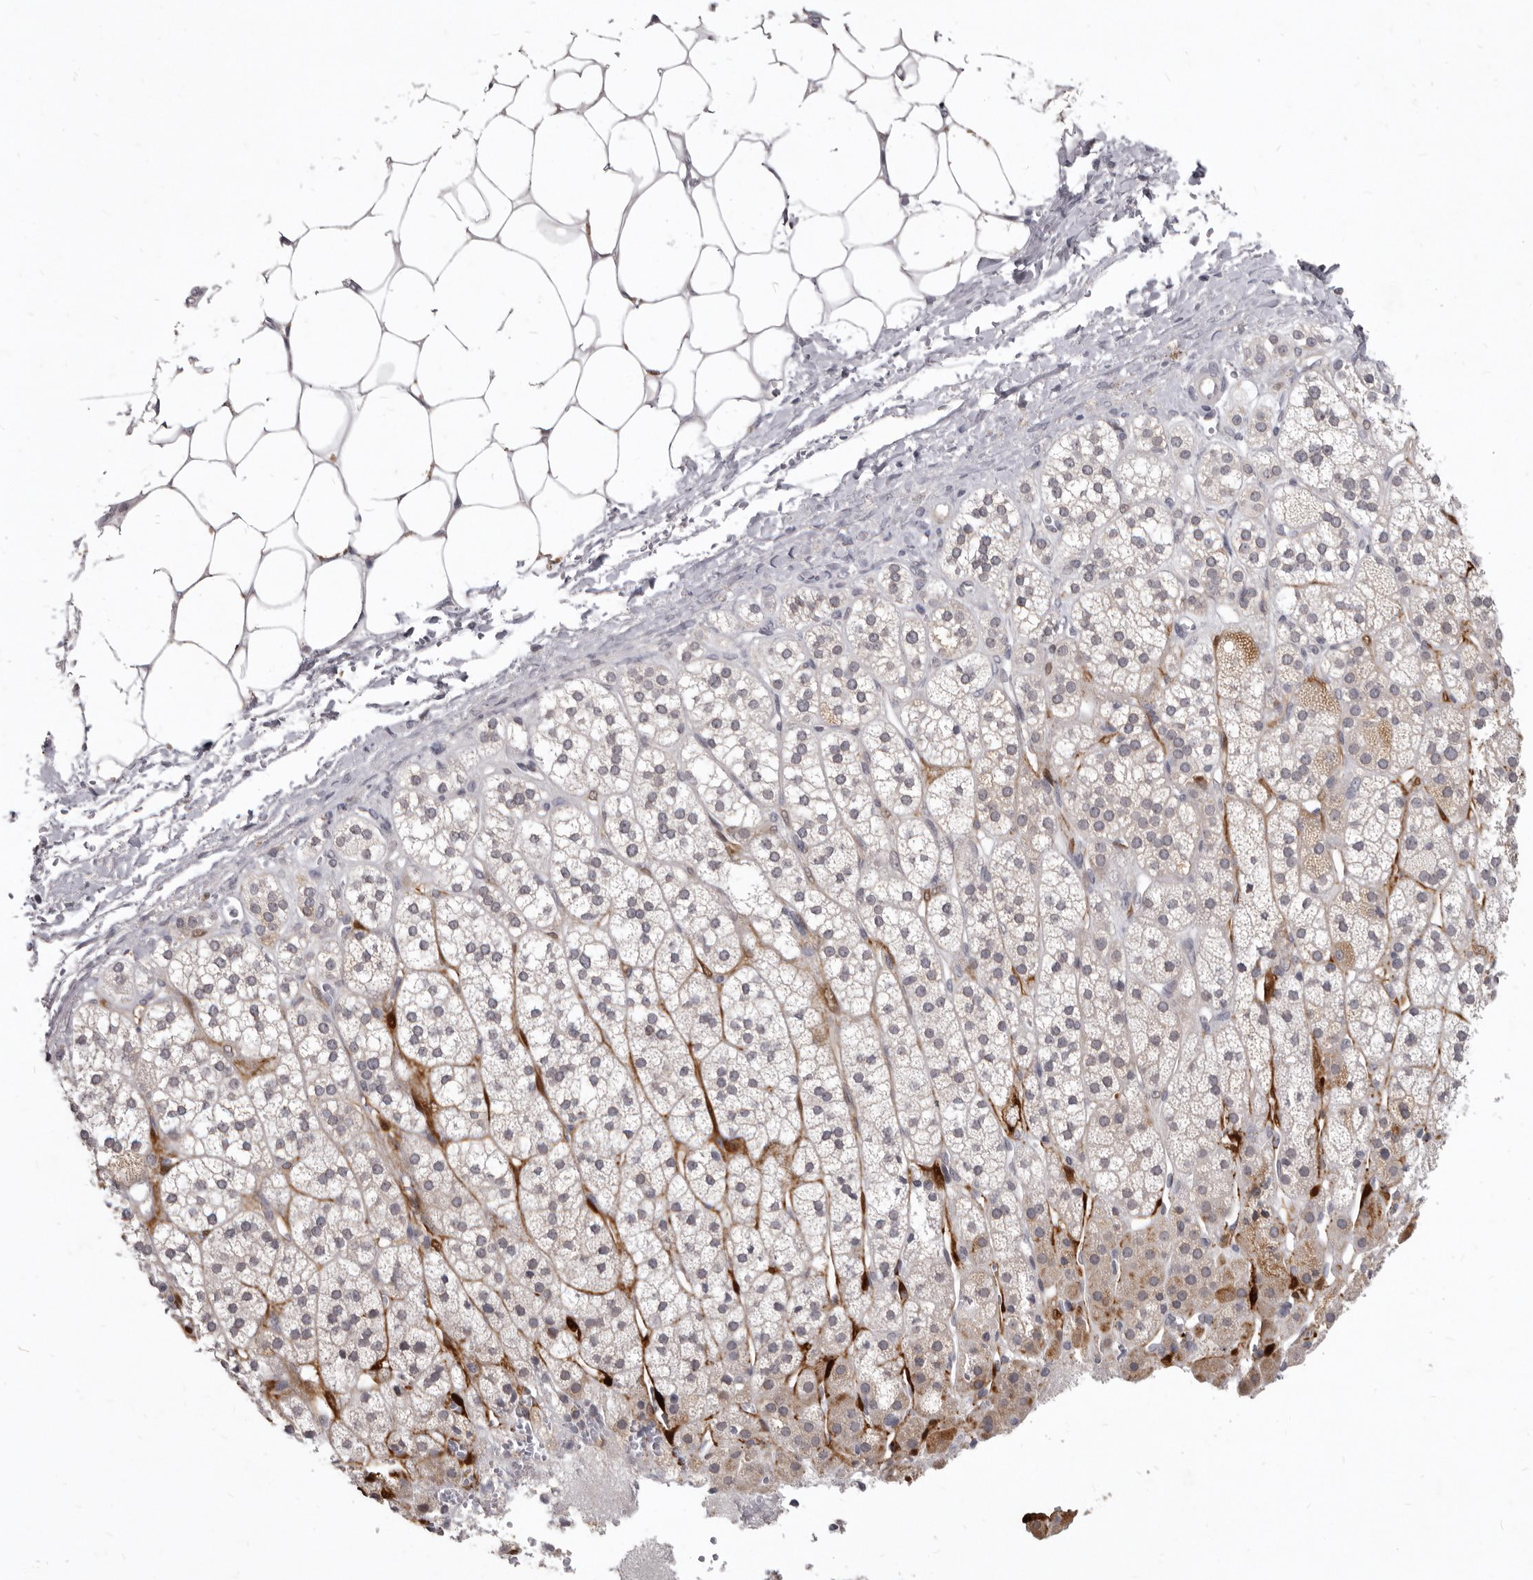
{"staining": {"intensity": "moderate", "quantity": "<25%", "location": "cytoplasmic/membranous"}, "tissue": "adrenal gland", "cell_type": "Glandular cells", "image_type": "normal", "snomed": [{"axis": "morphology", "description": "Normal tissue, NOS"}, {"axis": "topography", "description": "Adrenal gland"}], "caption": "High-magnification brightfield microscopy of benign adrenal gland stained with DAB (3,3'-diaminobenzidine) (brown) and counterstained with hematoxylin (blue). glandular cells exhibit moderate cytoplasmic/membranous staining is seen in about<25% of cells.", "gene": "SULT1E1", "patient": {"sex": "male", "age": 56}}